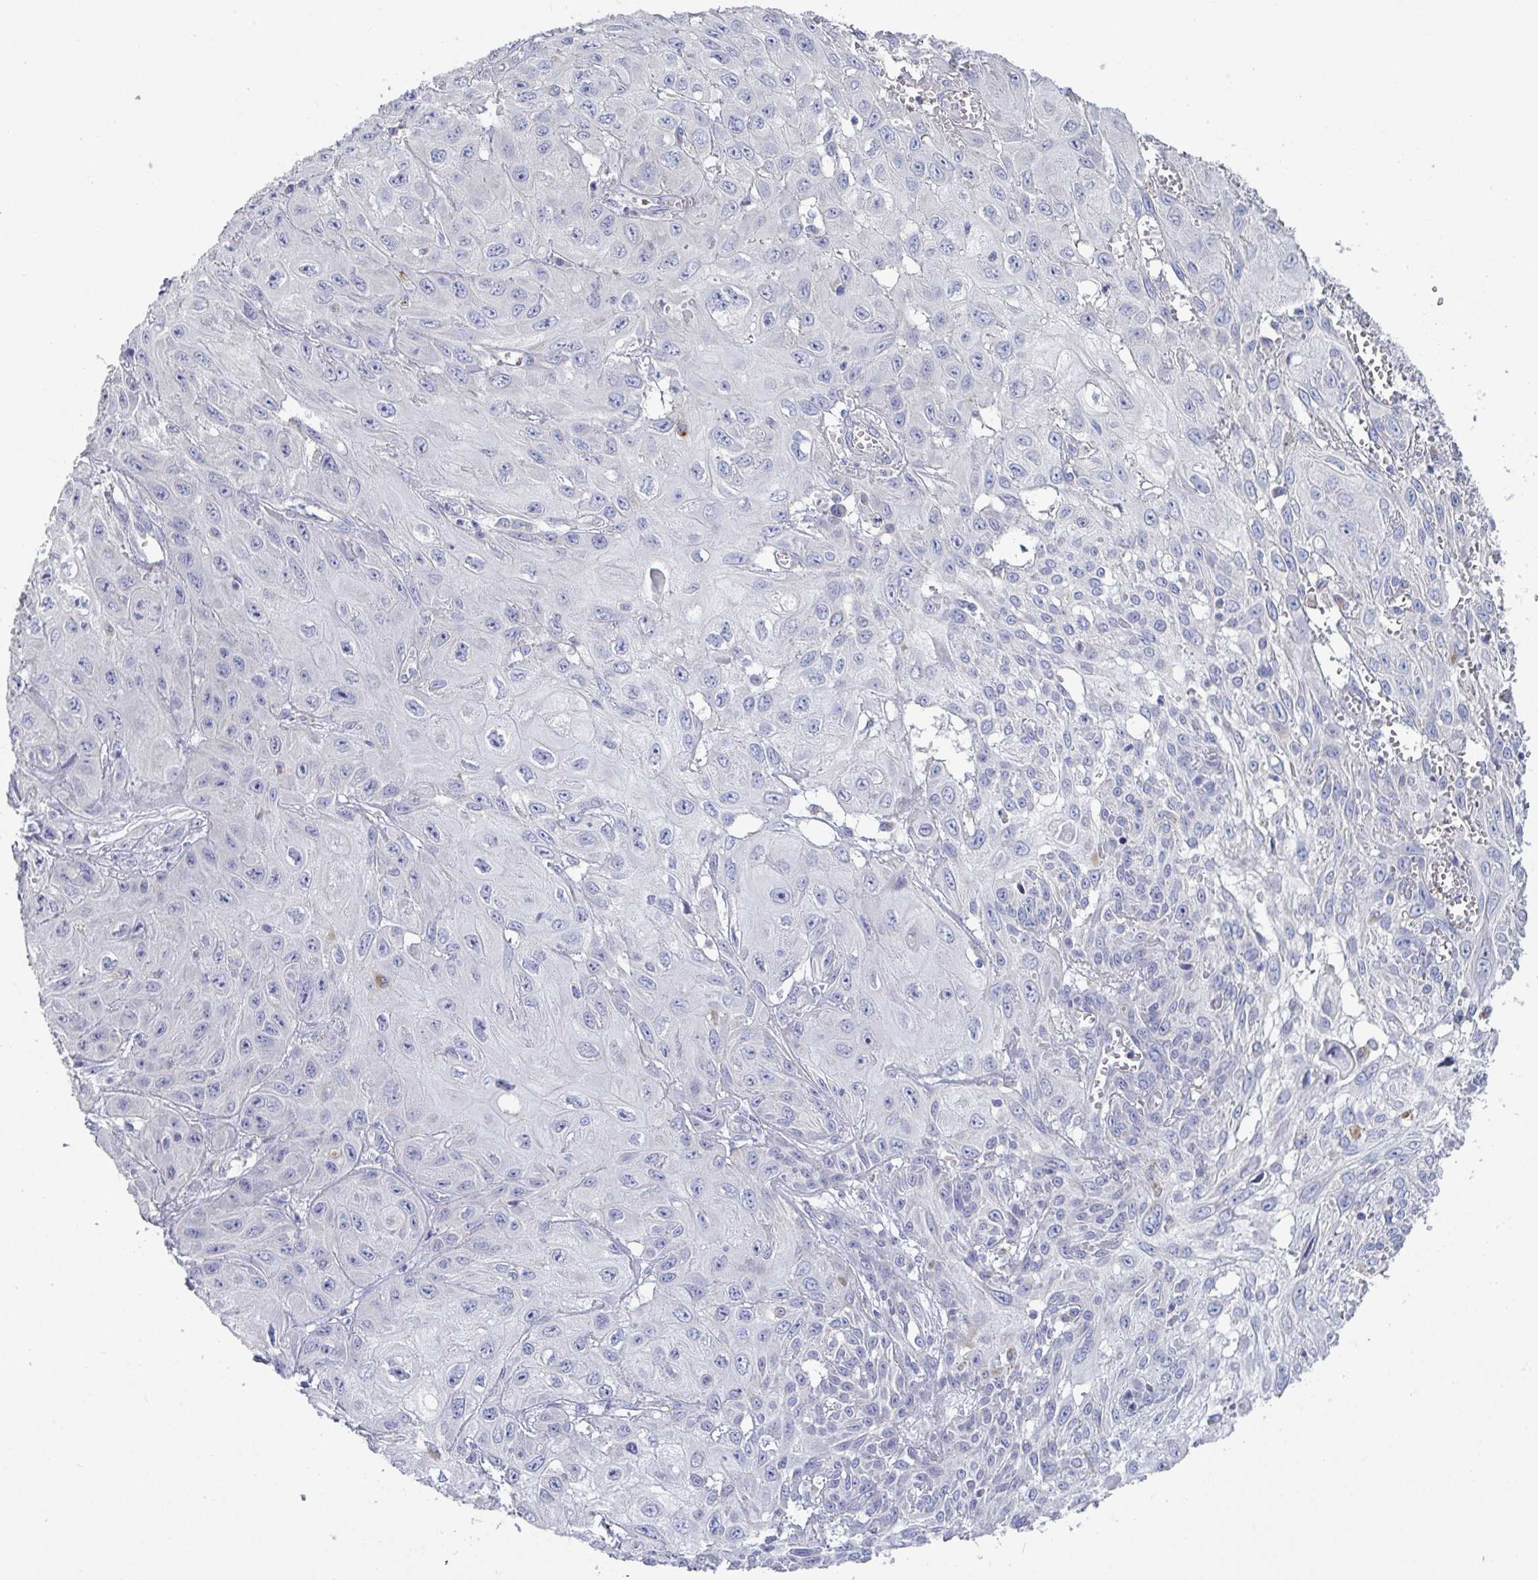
{"staining": {"intensity": "negative", "quantity": "none", "location": "none"}, "tissue": "skin cancer", "cell_type": "Tumor cells", "image_type": "cancer", "snomed": [{"axis": "morphology", "description": "Squamous cell carcinoma, NOS"}, {"axis": "topography", "description": "Skin"}, {"axis": "topography", "description": "Vulva"}], "caption": "The histopathology image displays no significant staining in tumor cells of squamous cell carcinoma (skin).", "gene": "GALNT13", "patient": {"sex": "female", "age": 71}}